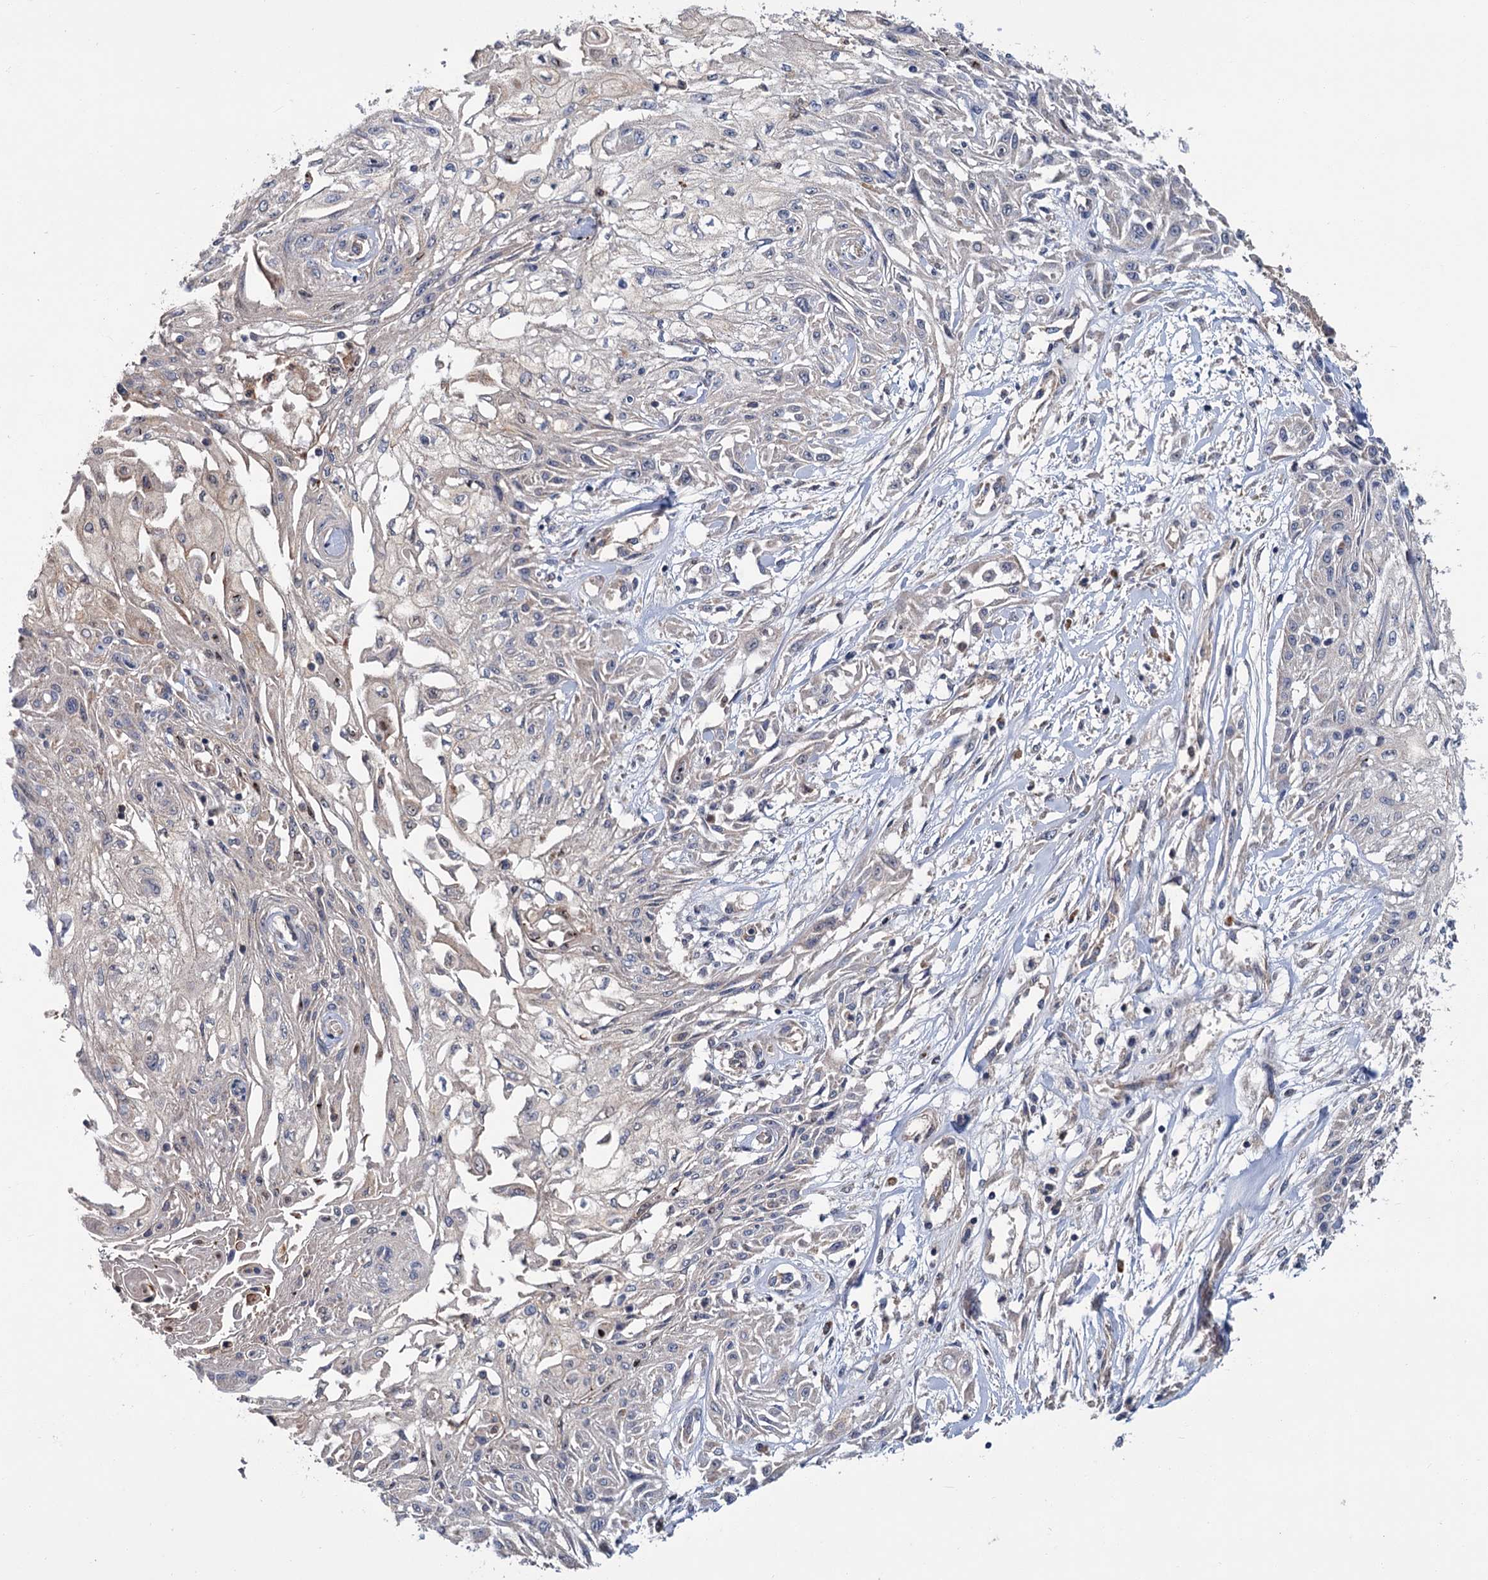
{"staining": {"intensity": "negative", "quantity": "none", "location": "none"}, "tissue": "skin cancer", "cell_type": "Tumor cells", "image_type": "cancer", "snomed": [{"axis": "morphology", "description": "Squamous cell carcinoma, NOS"}, {"axis": "morphology", "description": "Squamous cell carcinoma, metastatic, NOS"}, {"axis": "topography", "description": "Skin"}, {"axis": "topography", "description": "Lymph node"}], "caption": "A histopathology image of human squamous cell carcinoma (skin) is negative for staining in tumor cells.", "gene": "DYNC2H1", "patient": {"sex": "male", "age": 75}}